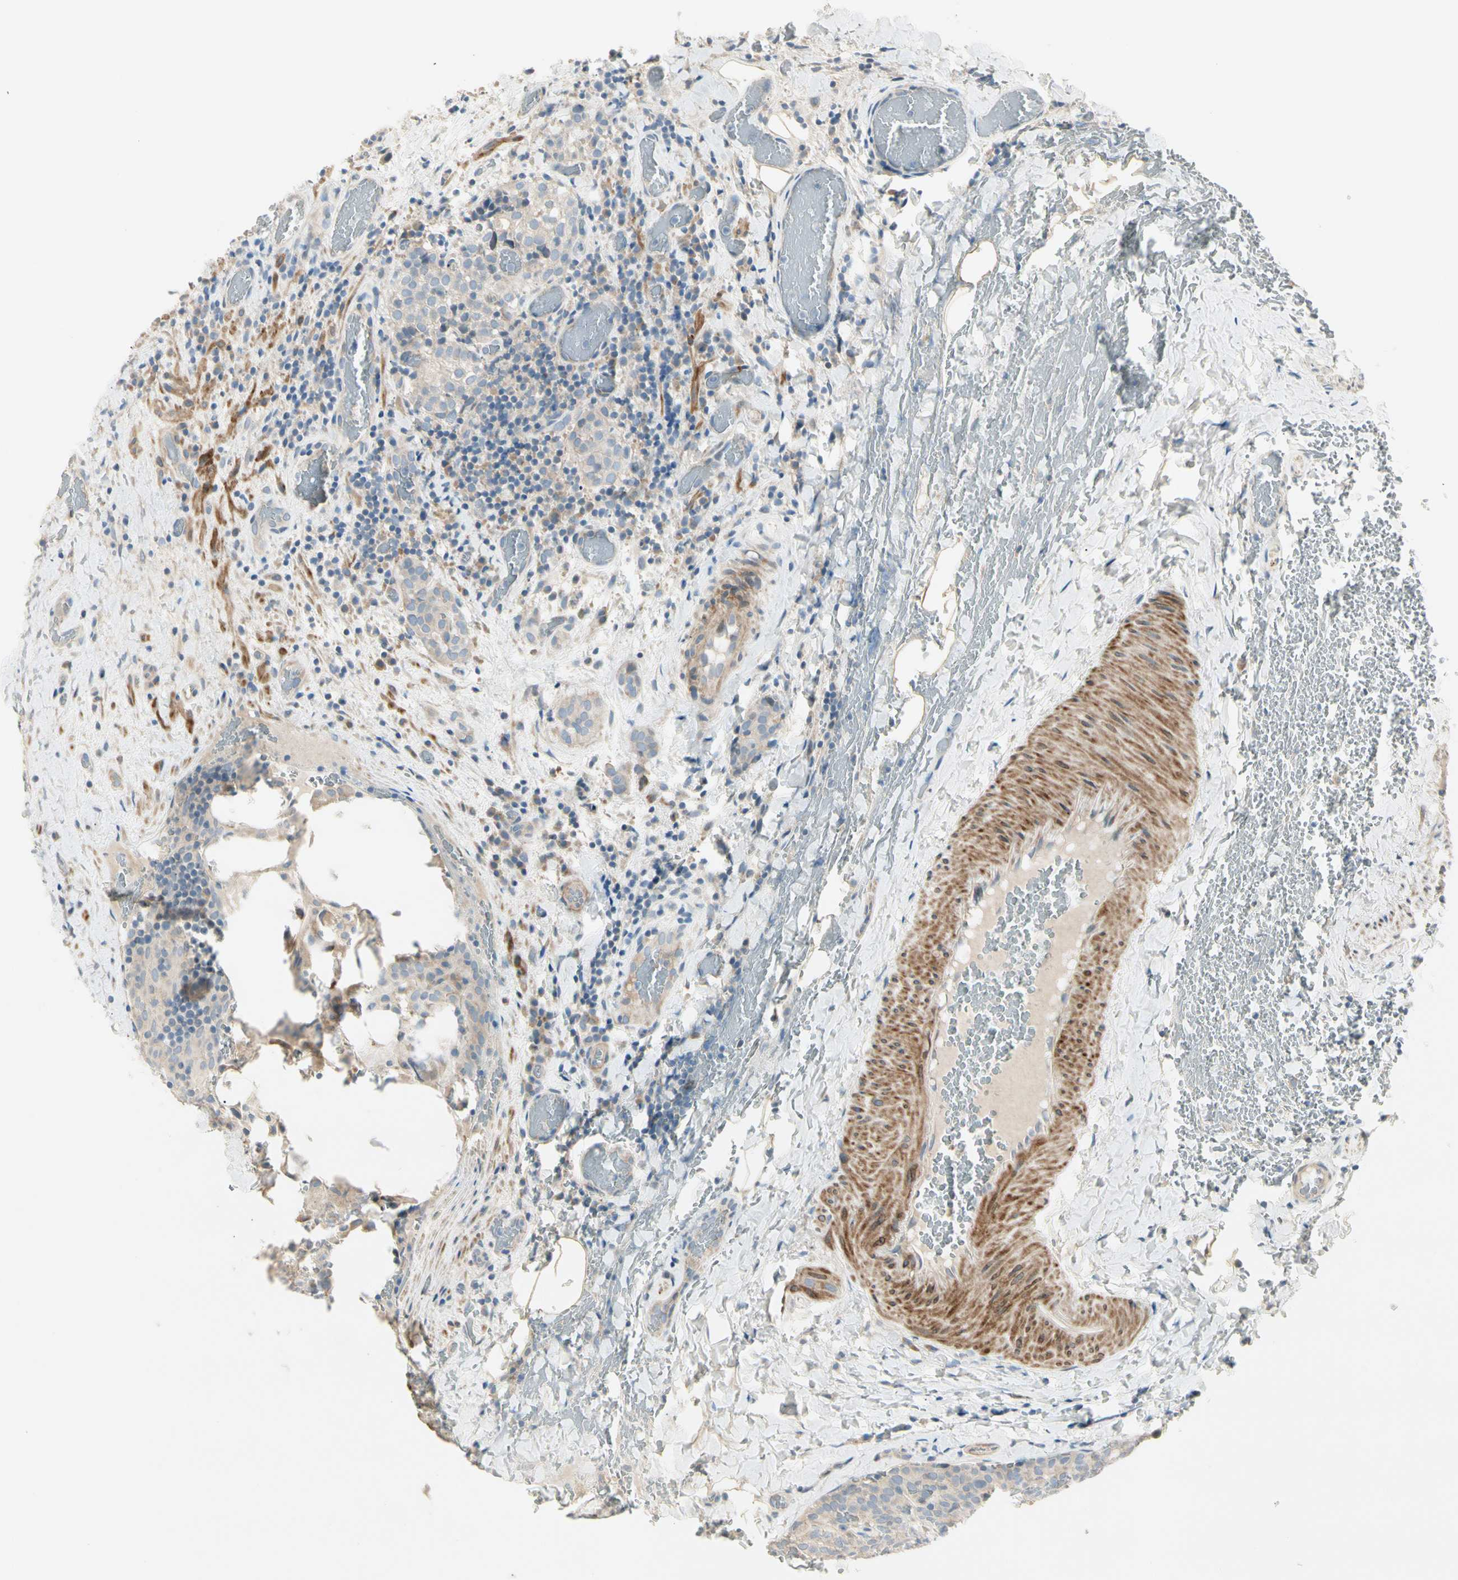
{"staining": {"intensity": "weak", "quantity": ">75%", "location": "cytoplasmic/membranous"}, "tissue": "thyroid cancer", "cell_type": "Tumor cells", "image_type": "cancer", "snomed": [{"axis": "morphology", "description": "Normal tissue, NOS"}, {"axis": "morphology", "description": "Papillary adenocarcinoma, NOS"}, {"axis": "topography", "description": "Thyroid gland"}], "caption": "Immunohistochemical staining of thyroid cancer displays low levels of weak cytoplasmic/membranous protein expression in about >75% of tumor cells.", "gene": "ADGRA3", "patient": {"sex": "female", "age": 30}}